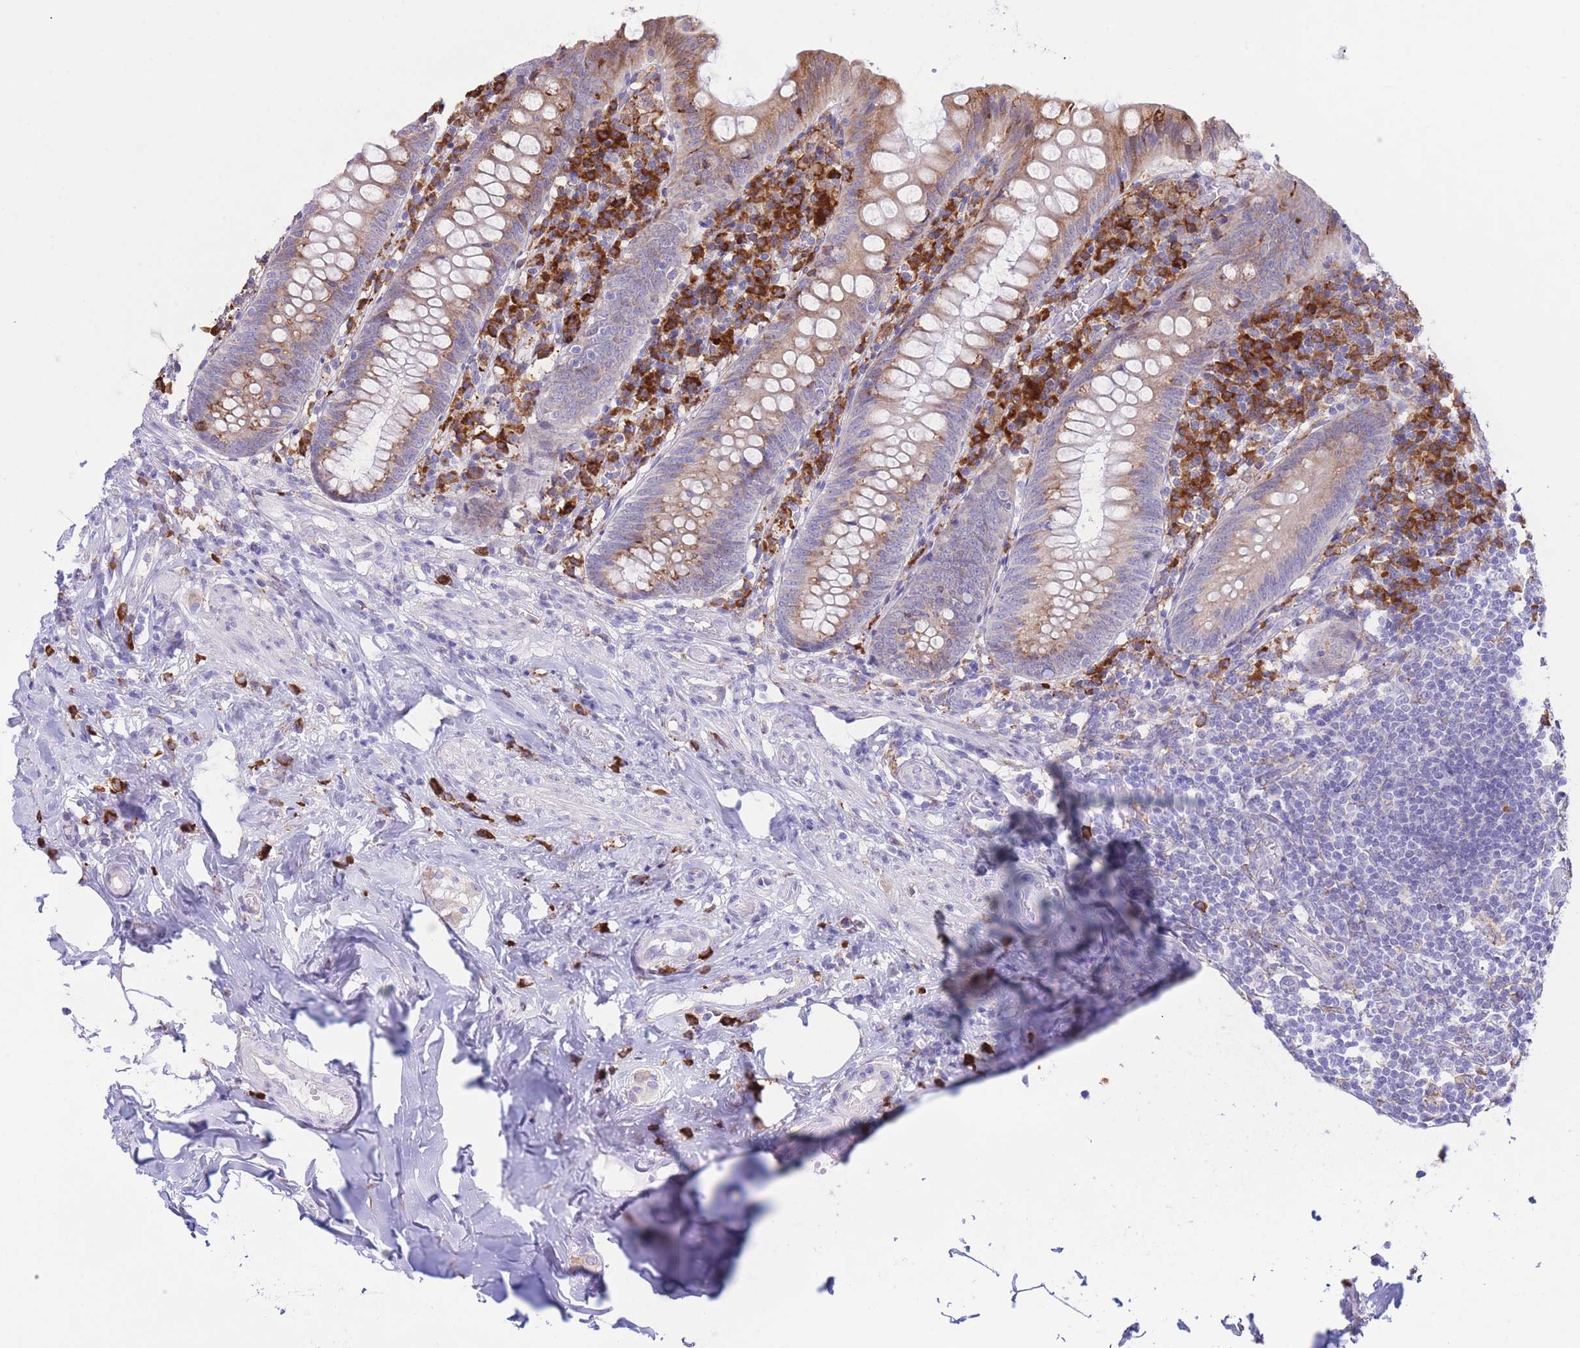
{"staining": {"intensity": "moderate", "quantity": "25%-75%", "location": "cytoplasmic/membranous"}, "tissue": "appendix", "cell_type": "Glandular cells", "image_type": "normal", "snomed": [{"axis": "morphology", "description": "Normal tissue, NOS"}, {"axis": "topography", "description": "Appendix"}], "caption": "Immunohistochemistry (IHC) staining of normal appendix, which exhibits medium levels of moderate cytoplasmic/membranous positivity in approximately 25%-75% of glandular cells indicating moderate cytoplasmic/membranous protein positivity. The staining was performed using DAB (3,3'-diaminobenzidine) (brown) for protein detection and nuclei were counterstained in hematoxylin (blue).", "gene": "MYDGF", "patient": {"sex": "female", "age": 54}}